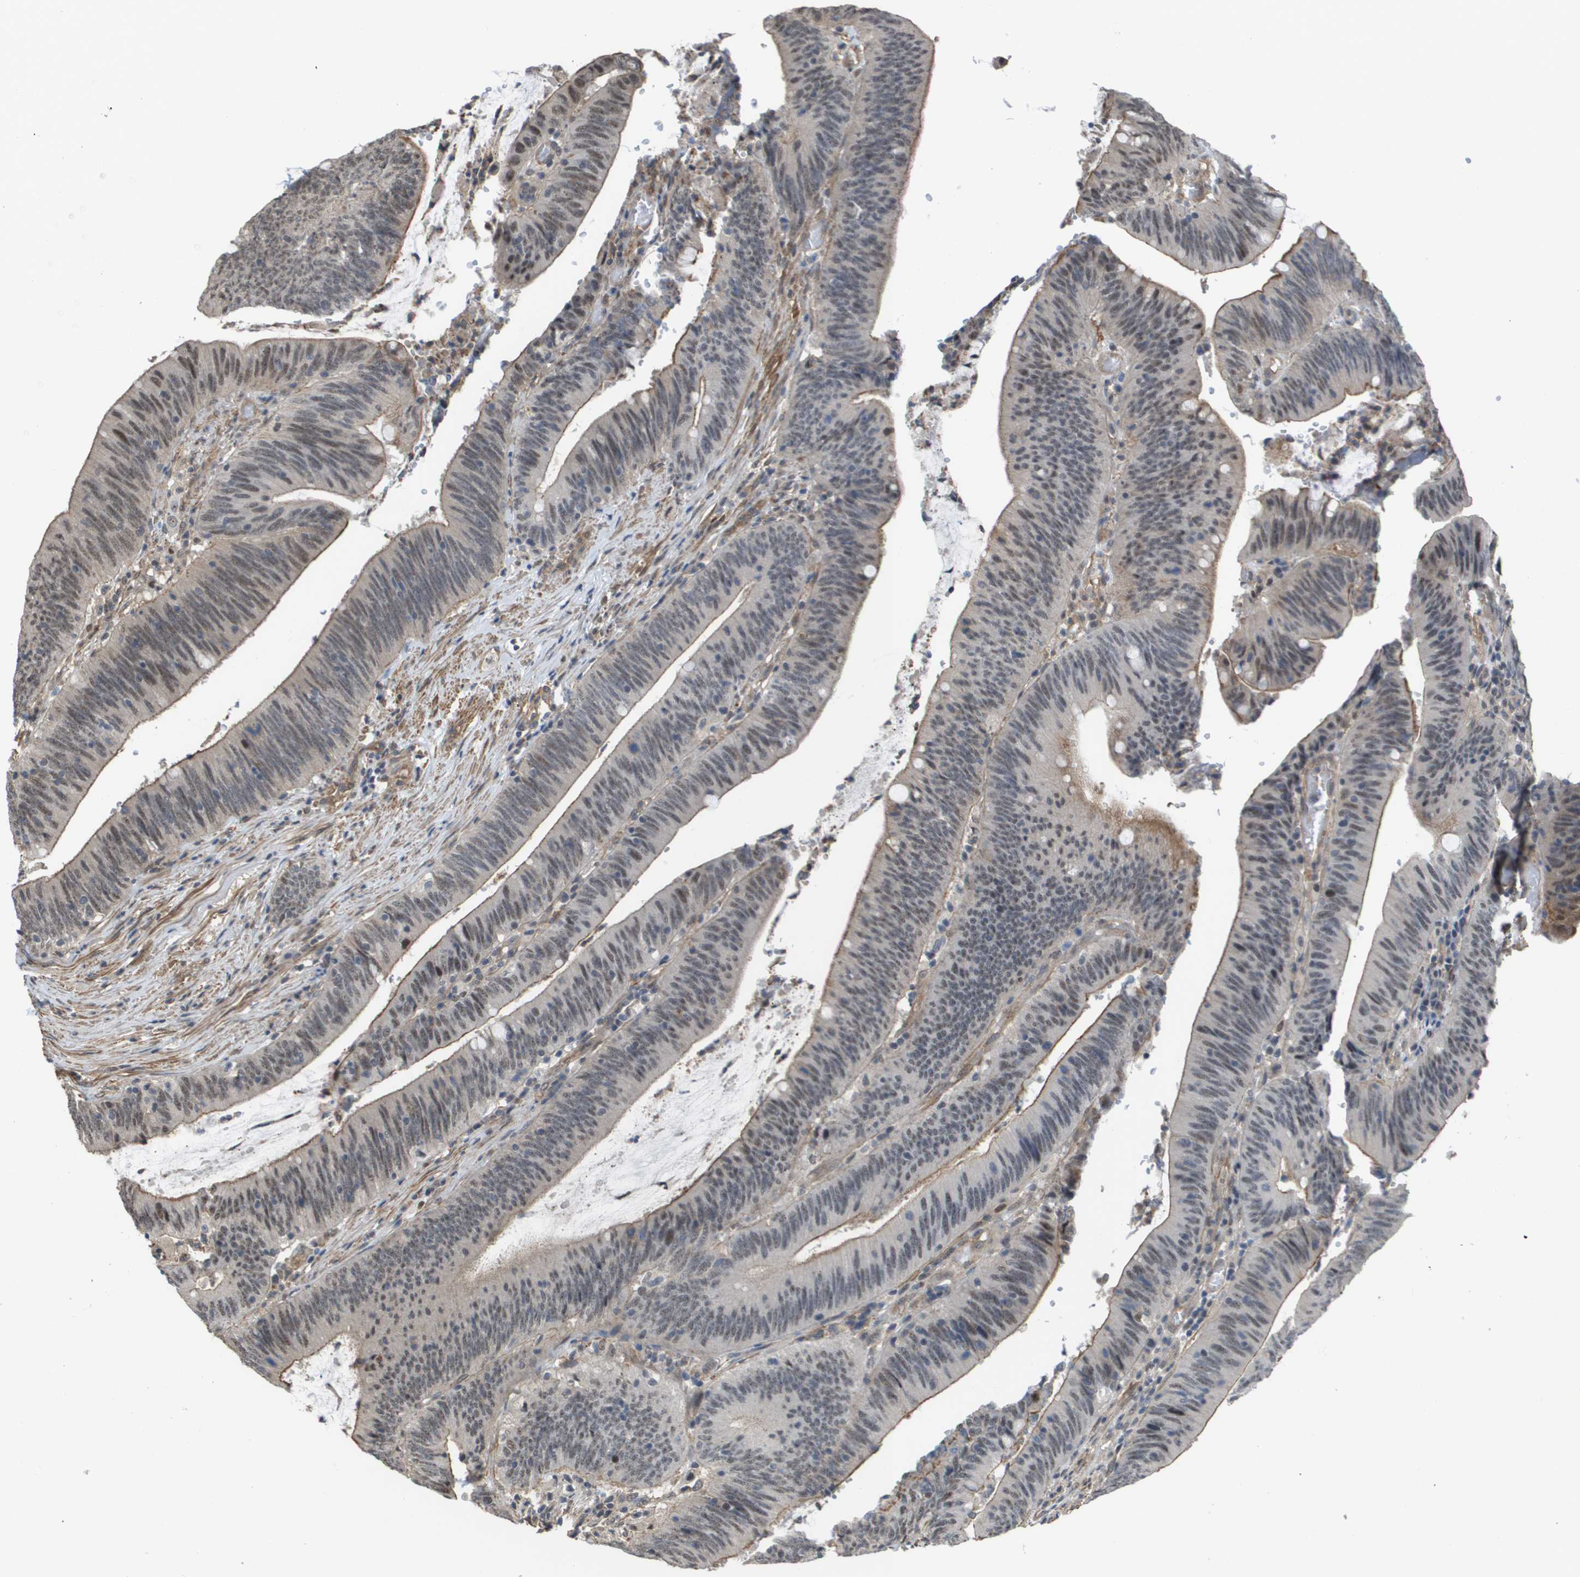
{"staining": {"intensity": "weak", "quantity": ">75%", "location": "cytoplasmic/membranous,nuclear"}, "tissue": "colorectal cancer", "cell_type": "Tumor cells", "image_type": "cancer", "snomed": [{"axis": "morphology", "description": "Normal tissue, NOS"}, {"axis": "morphology", "description": "Adenocarcinoma, NOS"}, {"axis": "topography", "description": "Rectum"}], "caption": "DAB immunohistochemical staining of human colorectal cancer shows weak cytoplasmic/membranous and nuclear protein staining in about >75% of tumor cells.", "gene": "RNF112", "patient": {"sex": "female", "age": 66}}